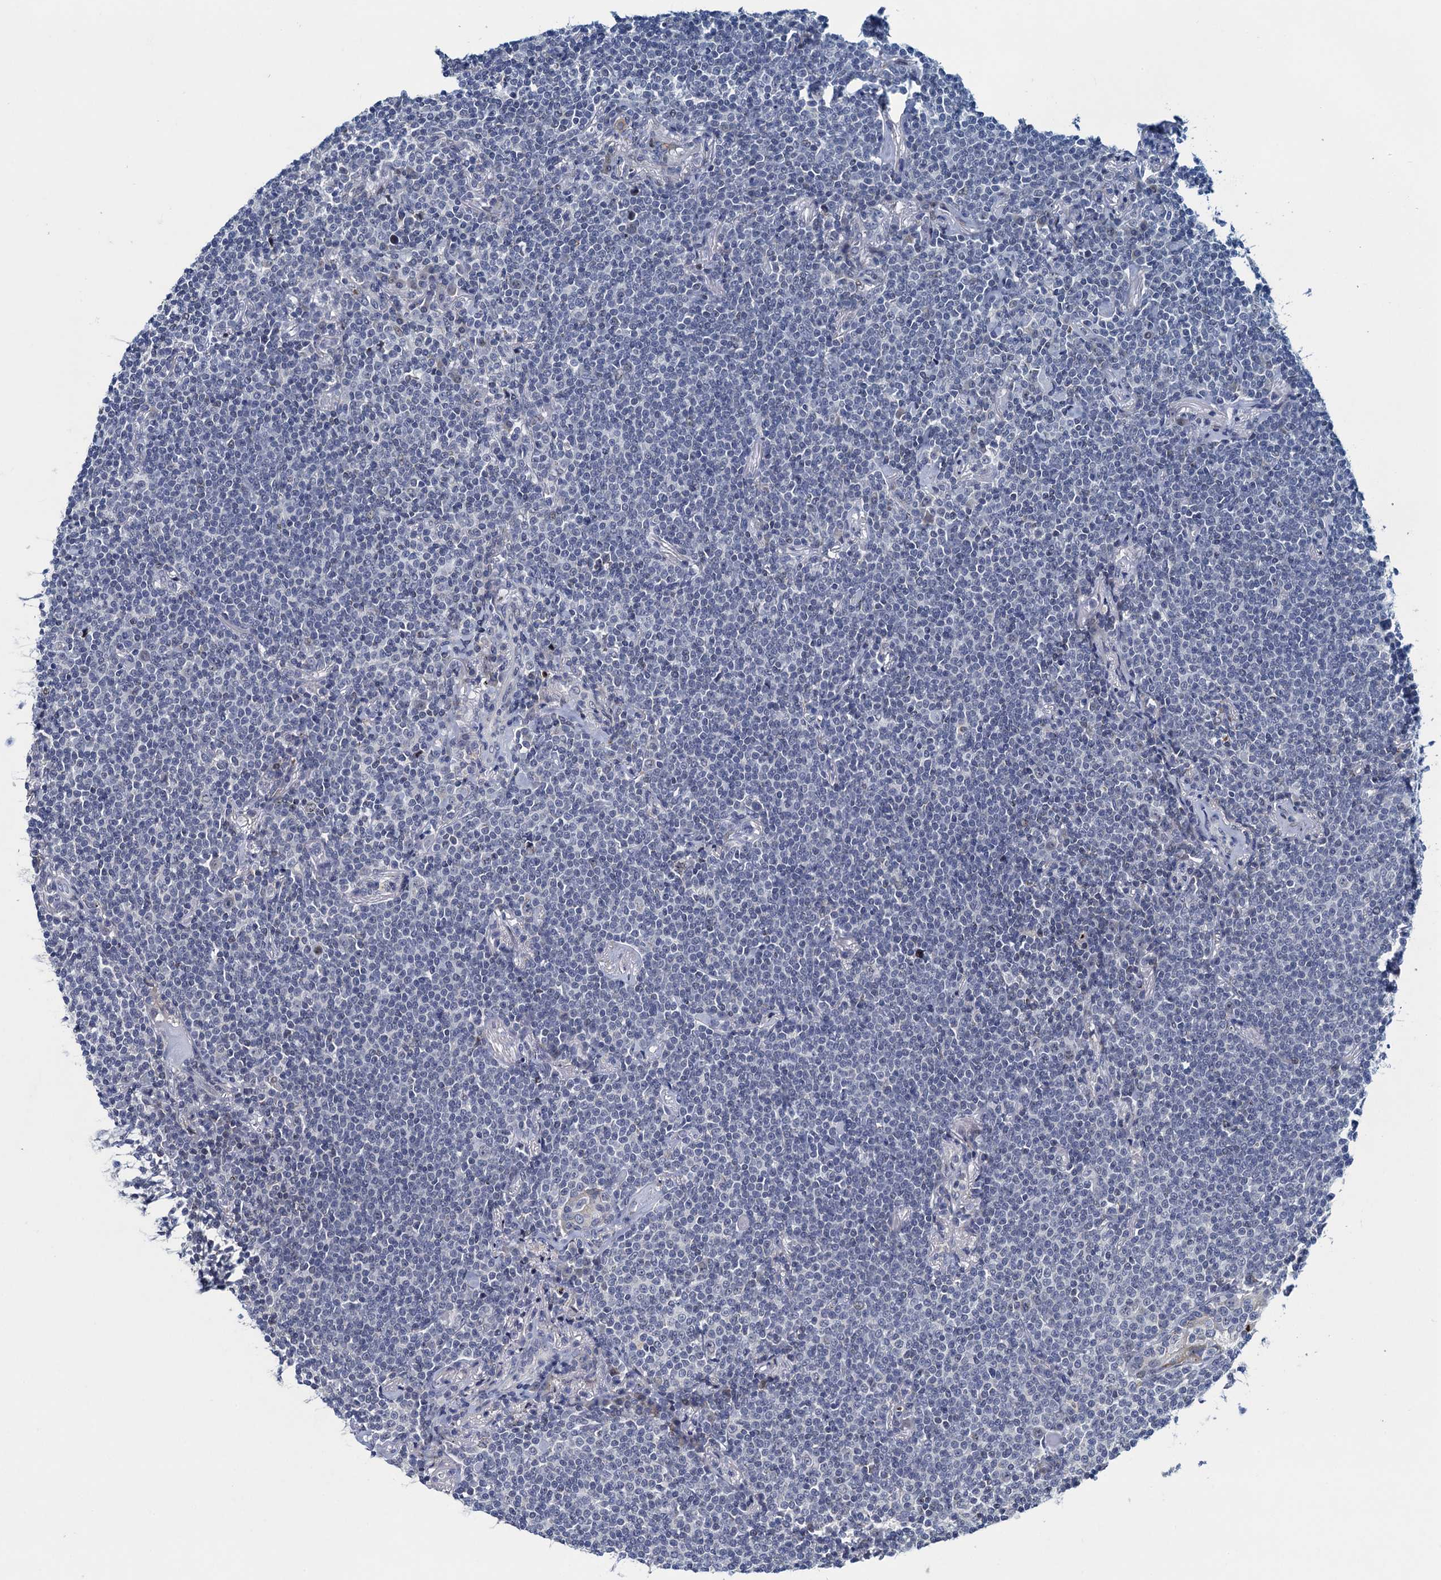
{"staining": {"intensity": "negative", "quantity": "none", "location": "none"}, "tissue": "lymphoma", "cell_type": "Tumor cells", "image_type": "cancer", "snomed": [{"axis": "morphology", "description": "Malignant lymphoma, non-Hodgkin's type, Low grade"}, {"axis": "topography", "description": "Lung"}], "caption": "IHC image of human malignant lymphoma, non-Hodgkin's type (low-grade) stained for a protein (brown), which demonstrates no expression in tumor cells.", "gene": "ATOSA", "patient": {"sex": "female", "age": 71}}